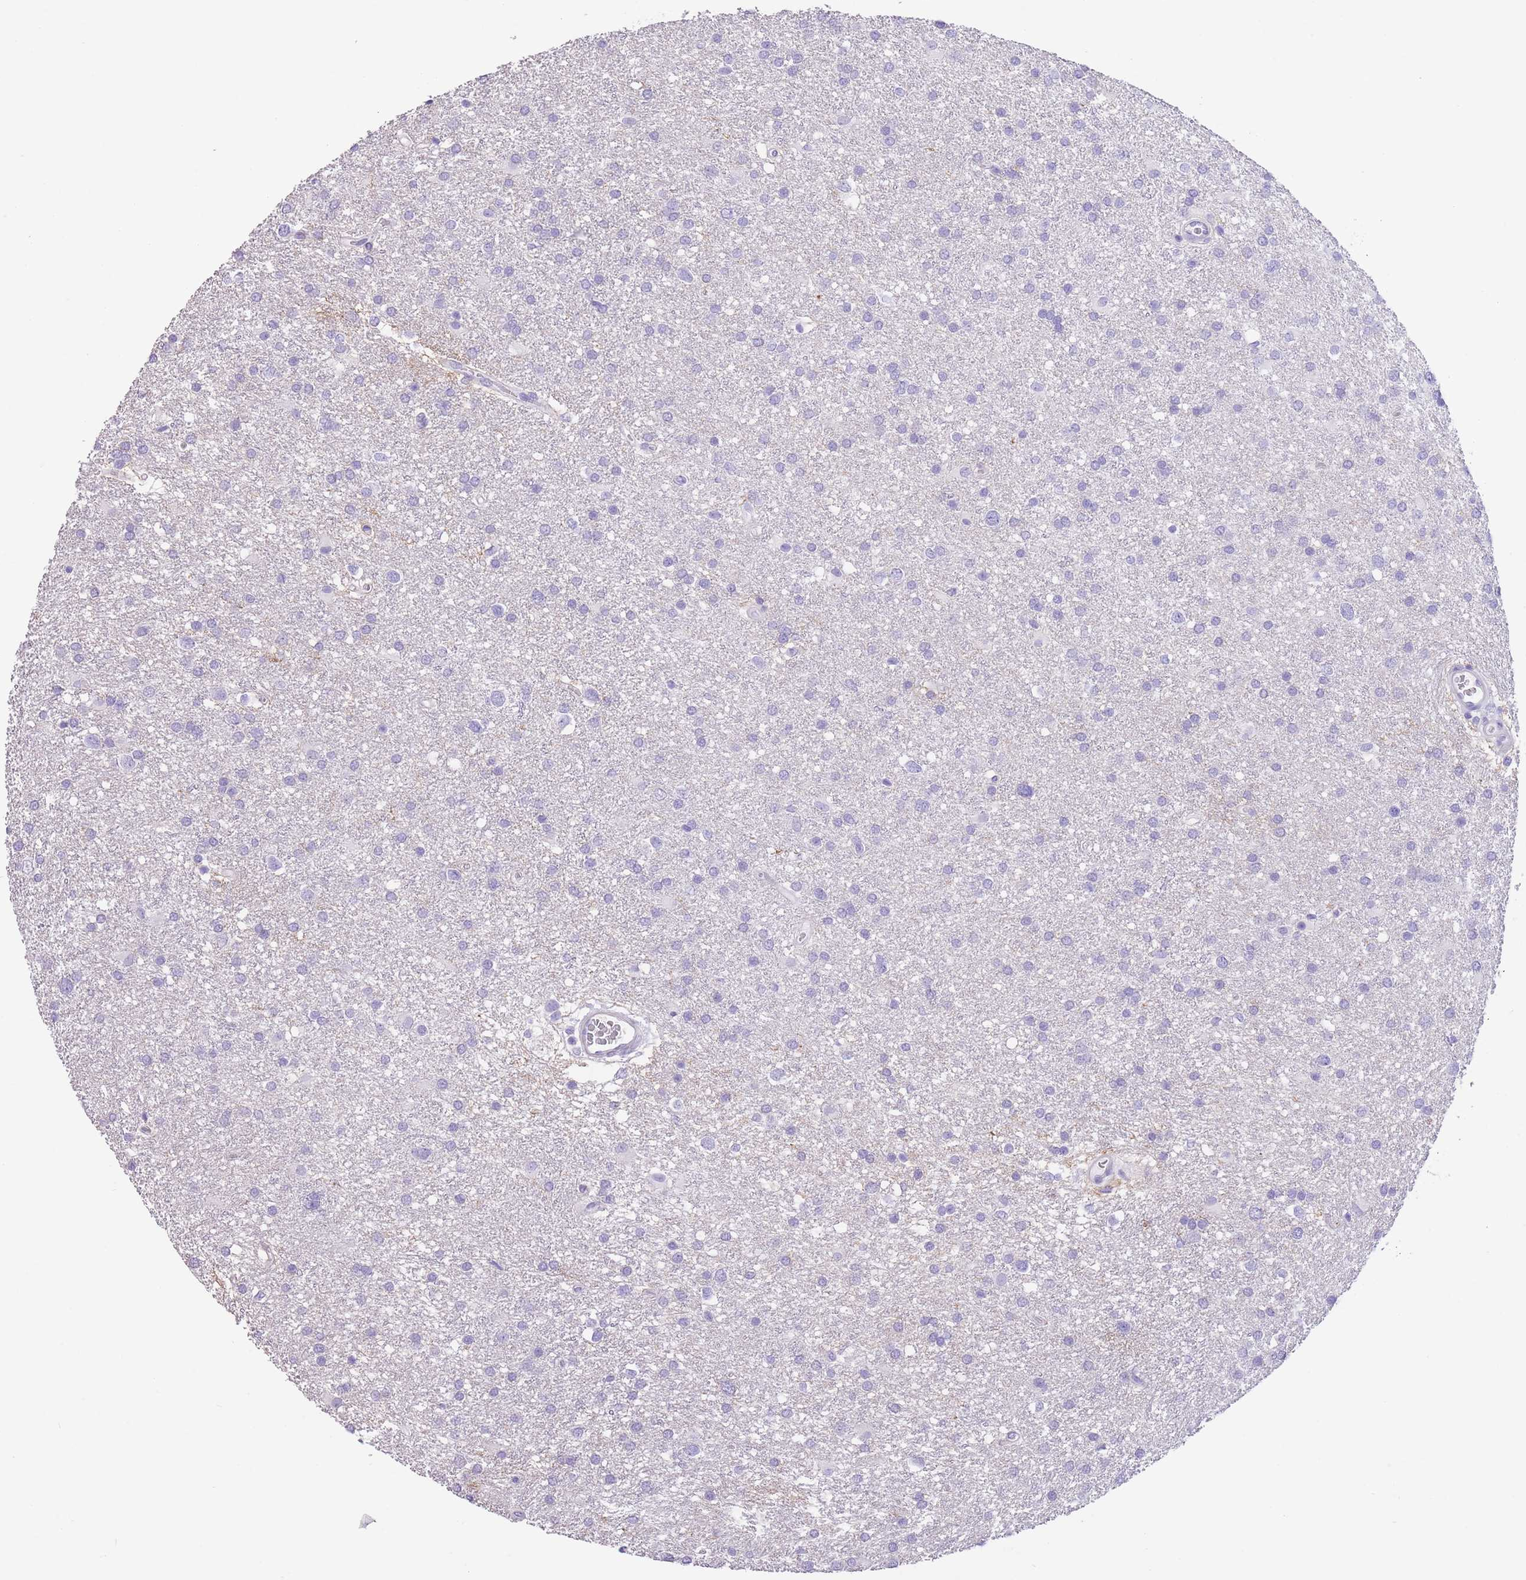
{"staining": {"intensity": "negative", "quantity": "none", "location": "none"}, "tissue": "glioma", "cell_type": "Tumor cells", "image_type": "cancer", "snomed": [{"axis": "morphology", "description": "Glioma, malignant, Low grade"}, {"axis": "topography", "description": "Brain"}], "caption": "Glioma was stained to show a protein in brown. There is no significant staining in tumor cells.", "gene": "RAI2", "patient": {"sex": "female", "age": 32}}